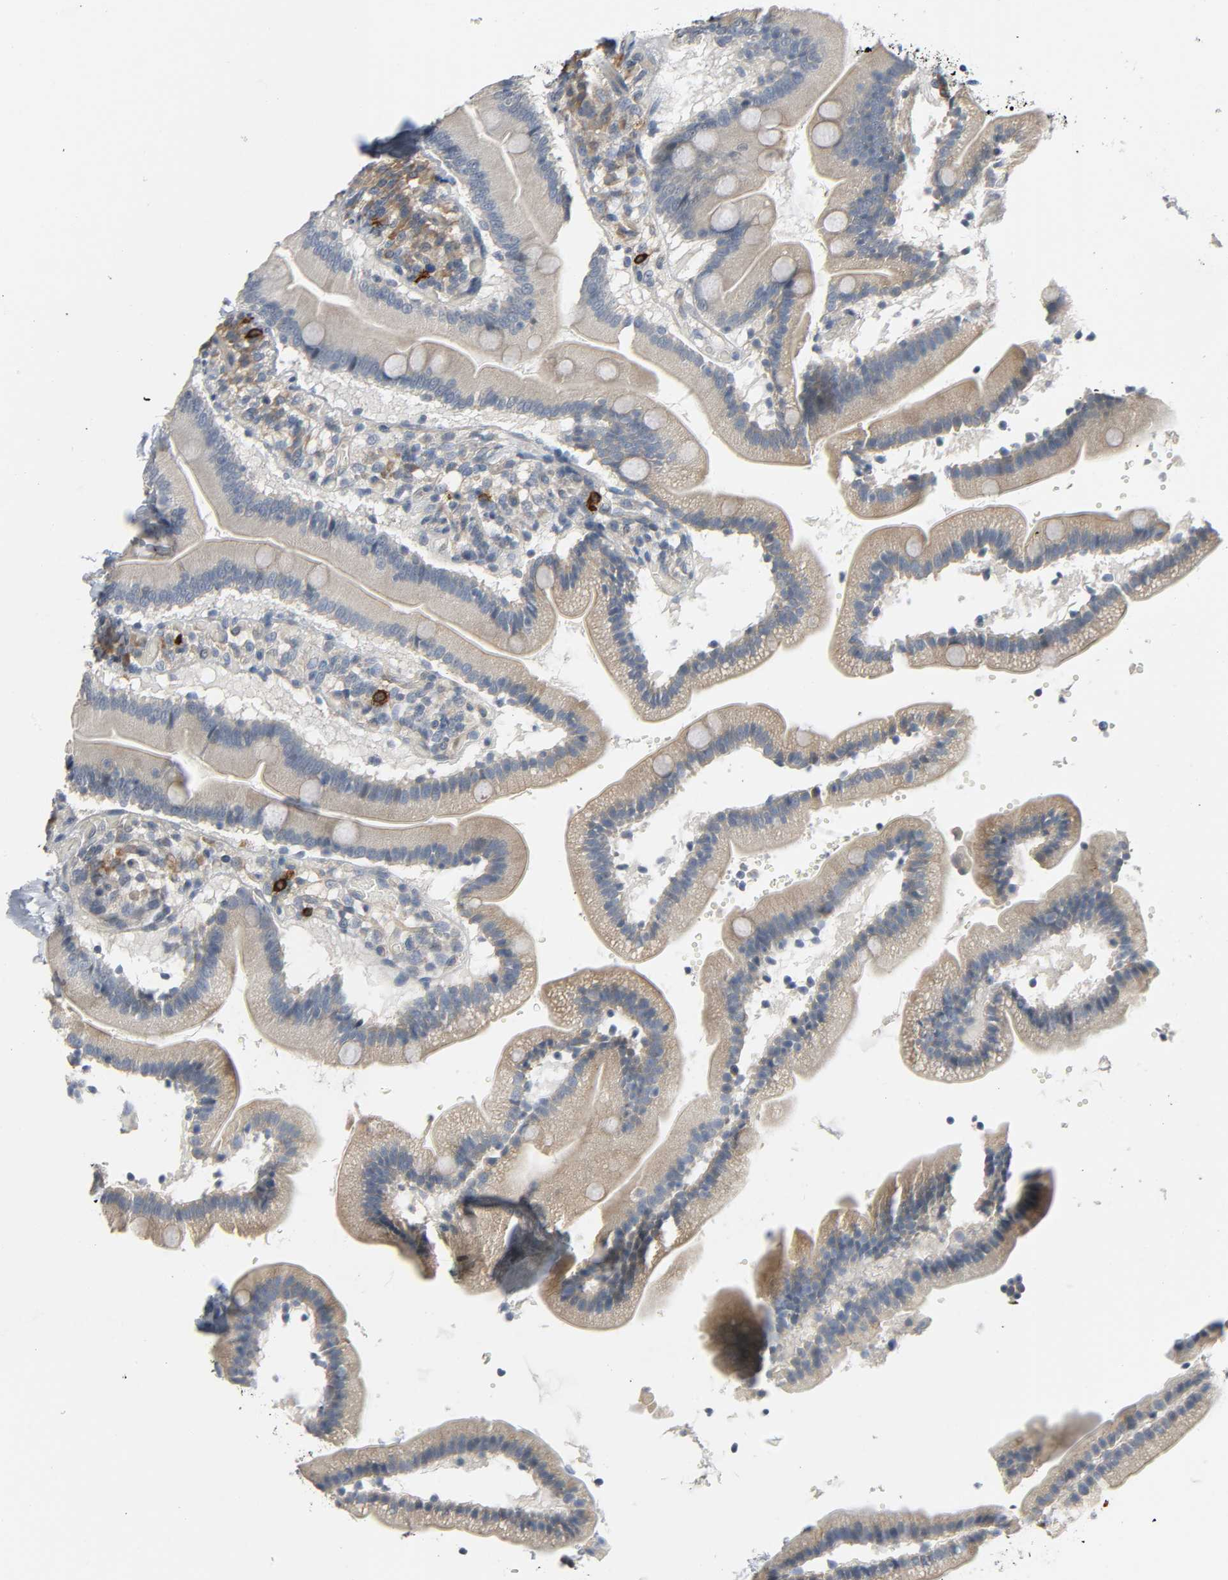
{"staining": {"intensity": "weak", "quantity": ">75%", "location": "cytoplasmic/membranous"}, "tissue": "duodenum", "cell_type": "Glandular cells", "image_type": "normal", "snomed": [{"axis": "morphology", "description": "Normal tissue, NOS"}, {"axis": "topography", "description": "Duodenum"}], "caption": "DAB (3,3'-diaminobenzidine) immunohistochemical staining of normal duodenum shows weak cytoplasmic/membranous protein expression in approximately >75% of glandular cells.", "gene": "LIMCH1", "patient": {"sex": "male", "age": 66}}